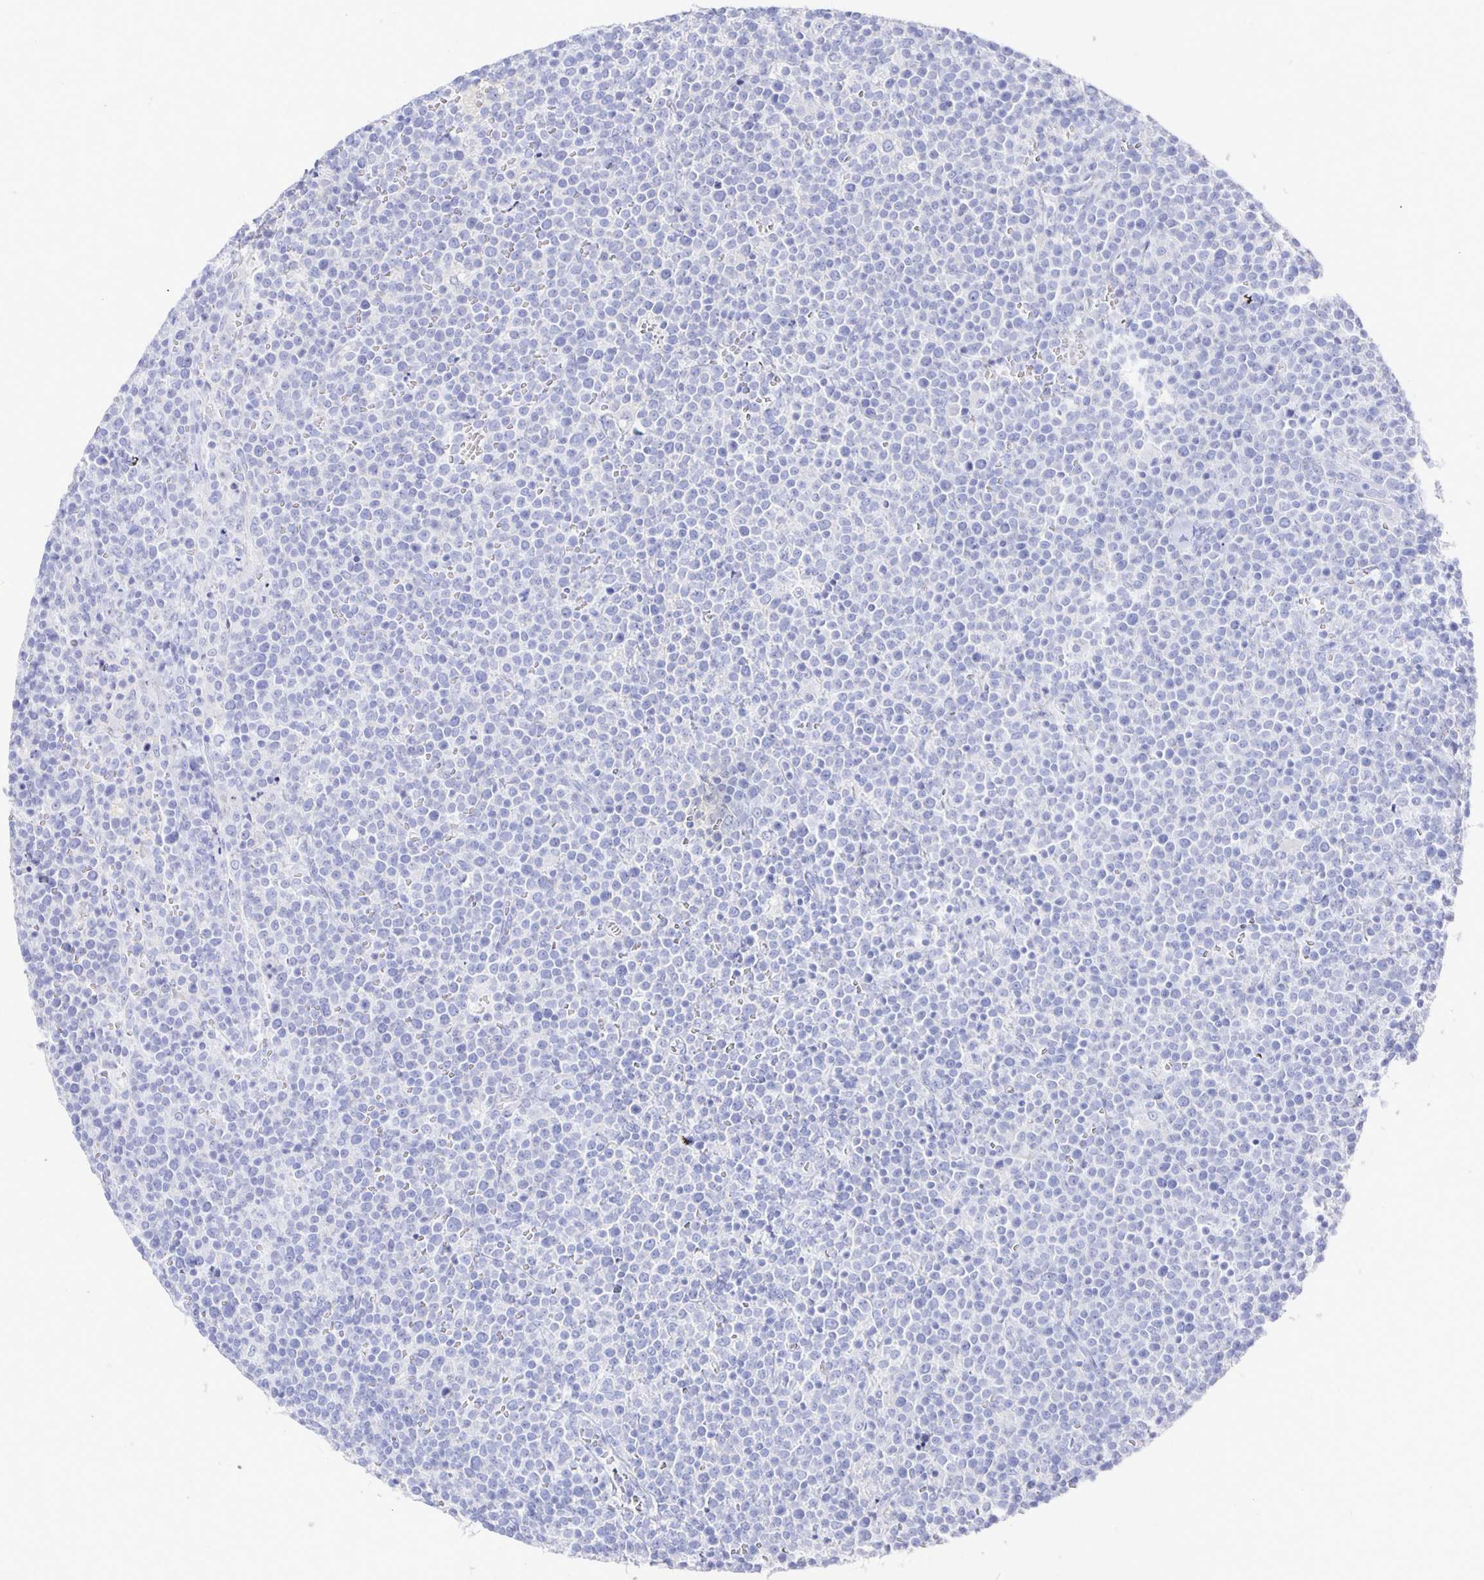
{"staining": {"intensity": "negative", "quantity": "none", "location": "none"}, "tissue": "lymphoma", "cell_type": "Tumor cells", "image_type": "cancer", "snomed": [{"axis": "morphology", "description": "Malignant lymphoma, non-Hodgkin's type, High grade"}, {"axis": "topography", "description": "Lymph node"}], "caption": "DAB (3,3'-diaminobenzidine) immunohistochemical staining of lymphoma shows no significant staining in tumor cells.", "gene": "PRDM7", "patient": {"sex": "male", "age": 61}}